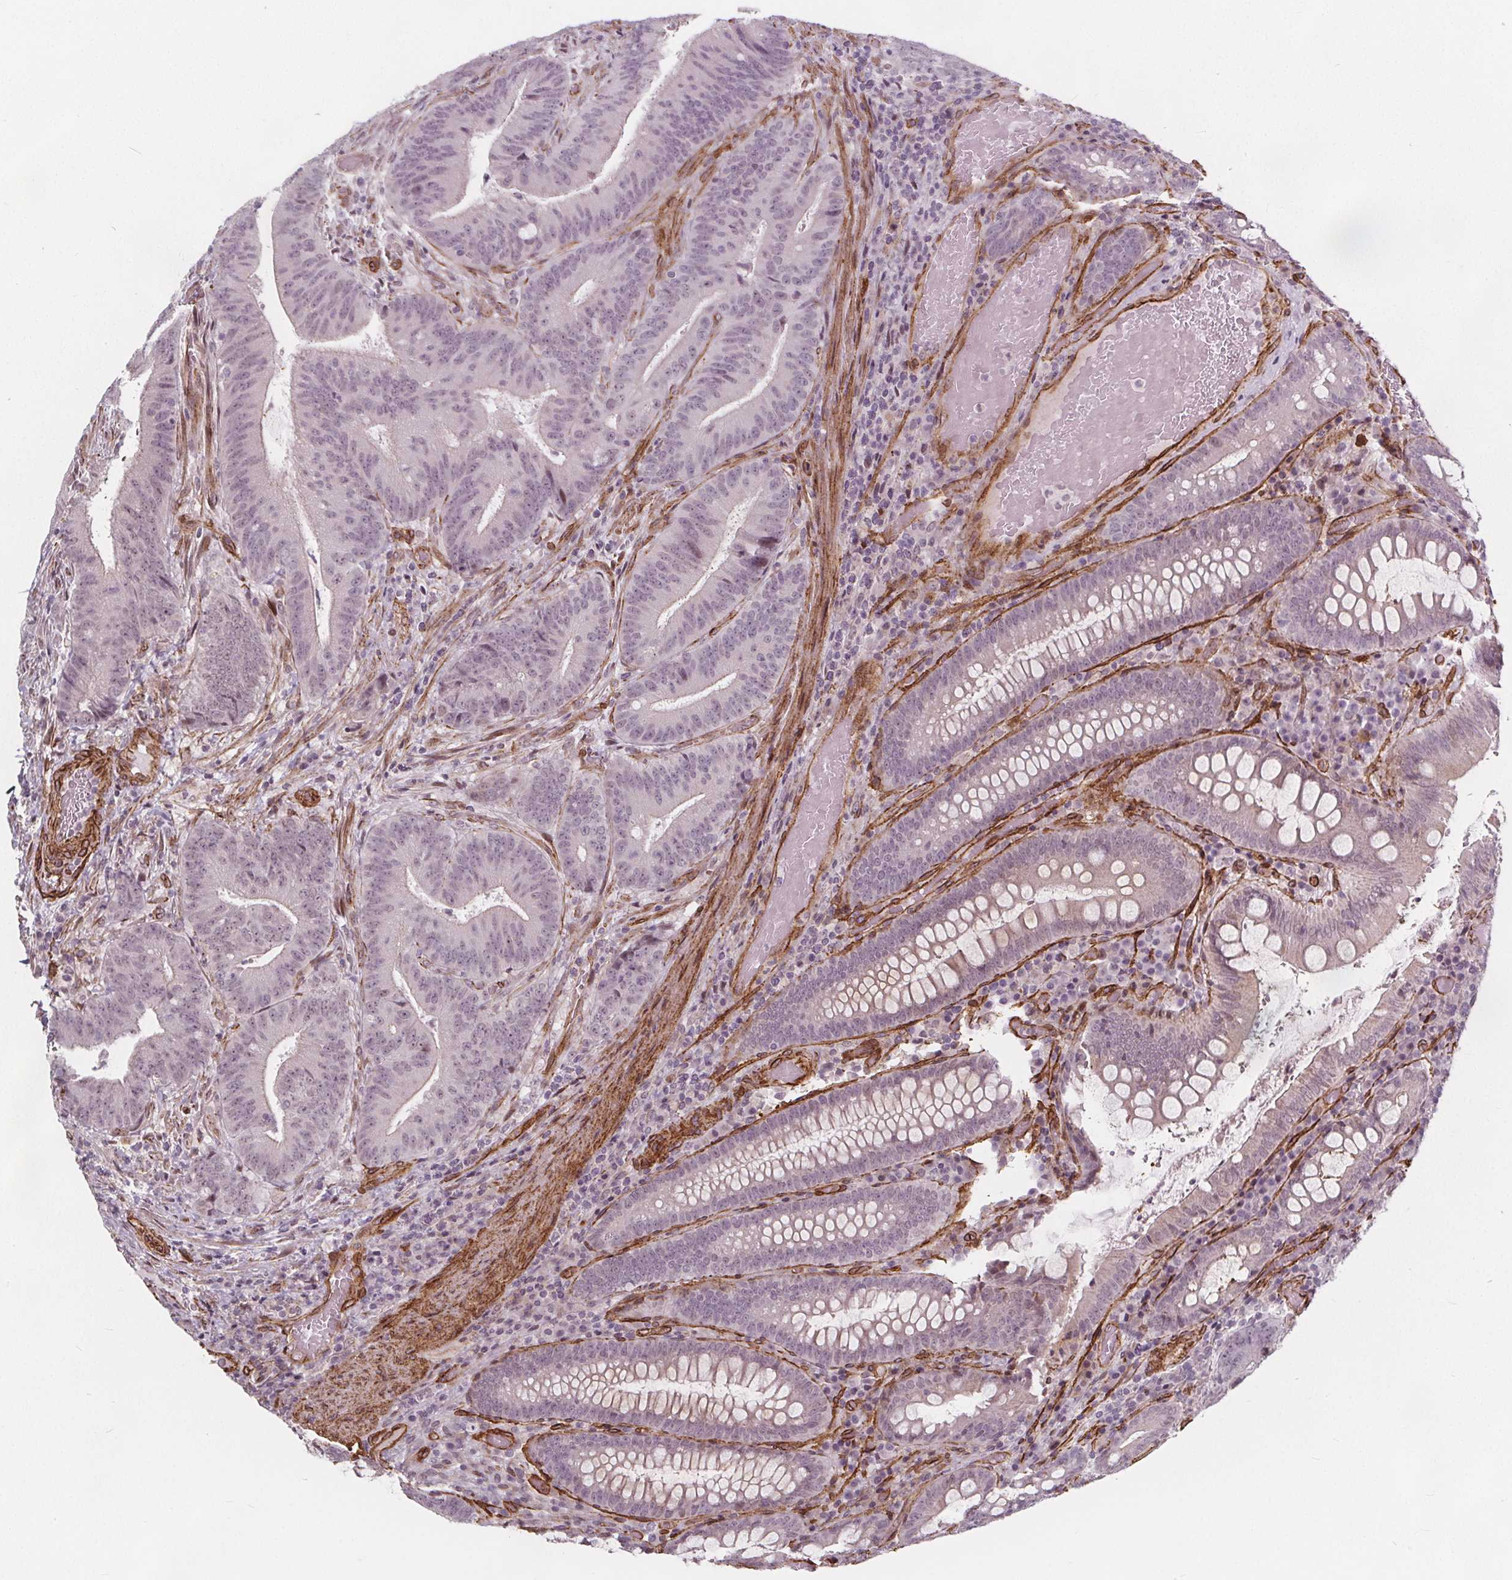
{"staining": {"intensity": "negative", "quantity": "none", "location": "none"}, "tissue": "colorectal cancer", "cell_type": "Tumor cells", "image_type": "cancer", "snomed": [{"axis": "morphology", "description": "Adenocarcinoma, NOS"}, {"axis": "topography", "description": "Colon"}], "caption": "Human colorectal cancer stained for a protein using immunohistochemistry displays no positivity in tumor cells.", "gene": "HAS1", "patient": {"sex": "female", "age": 43}}